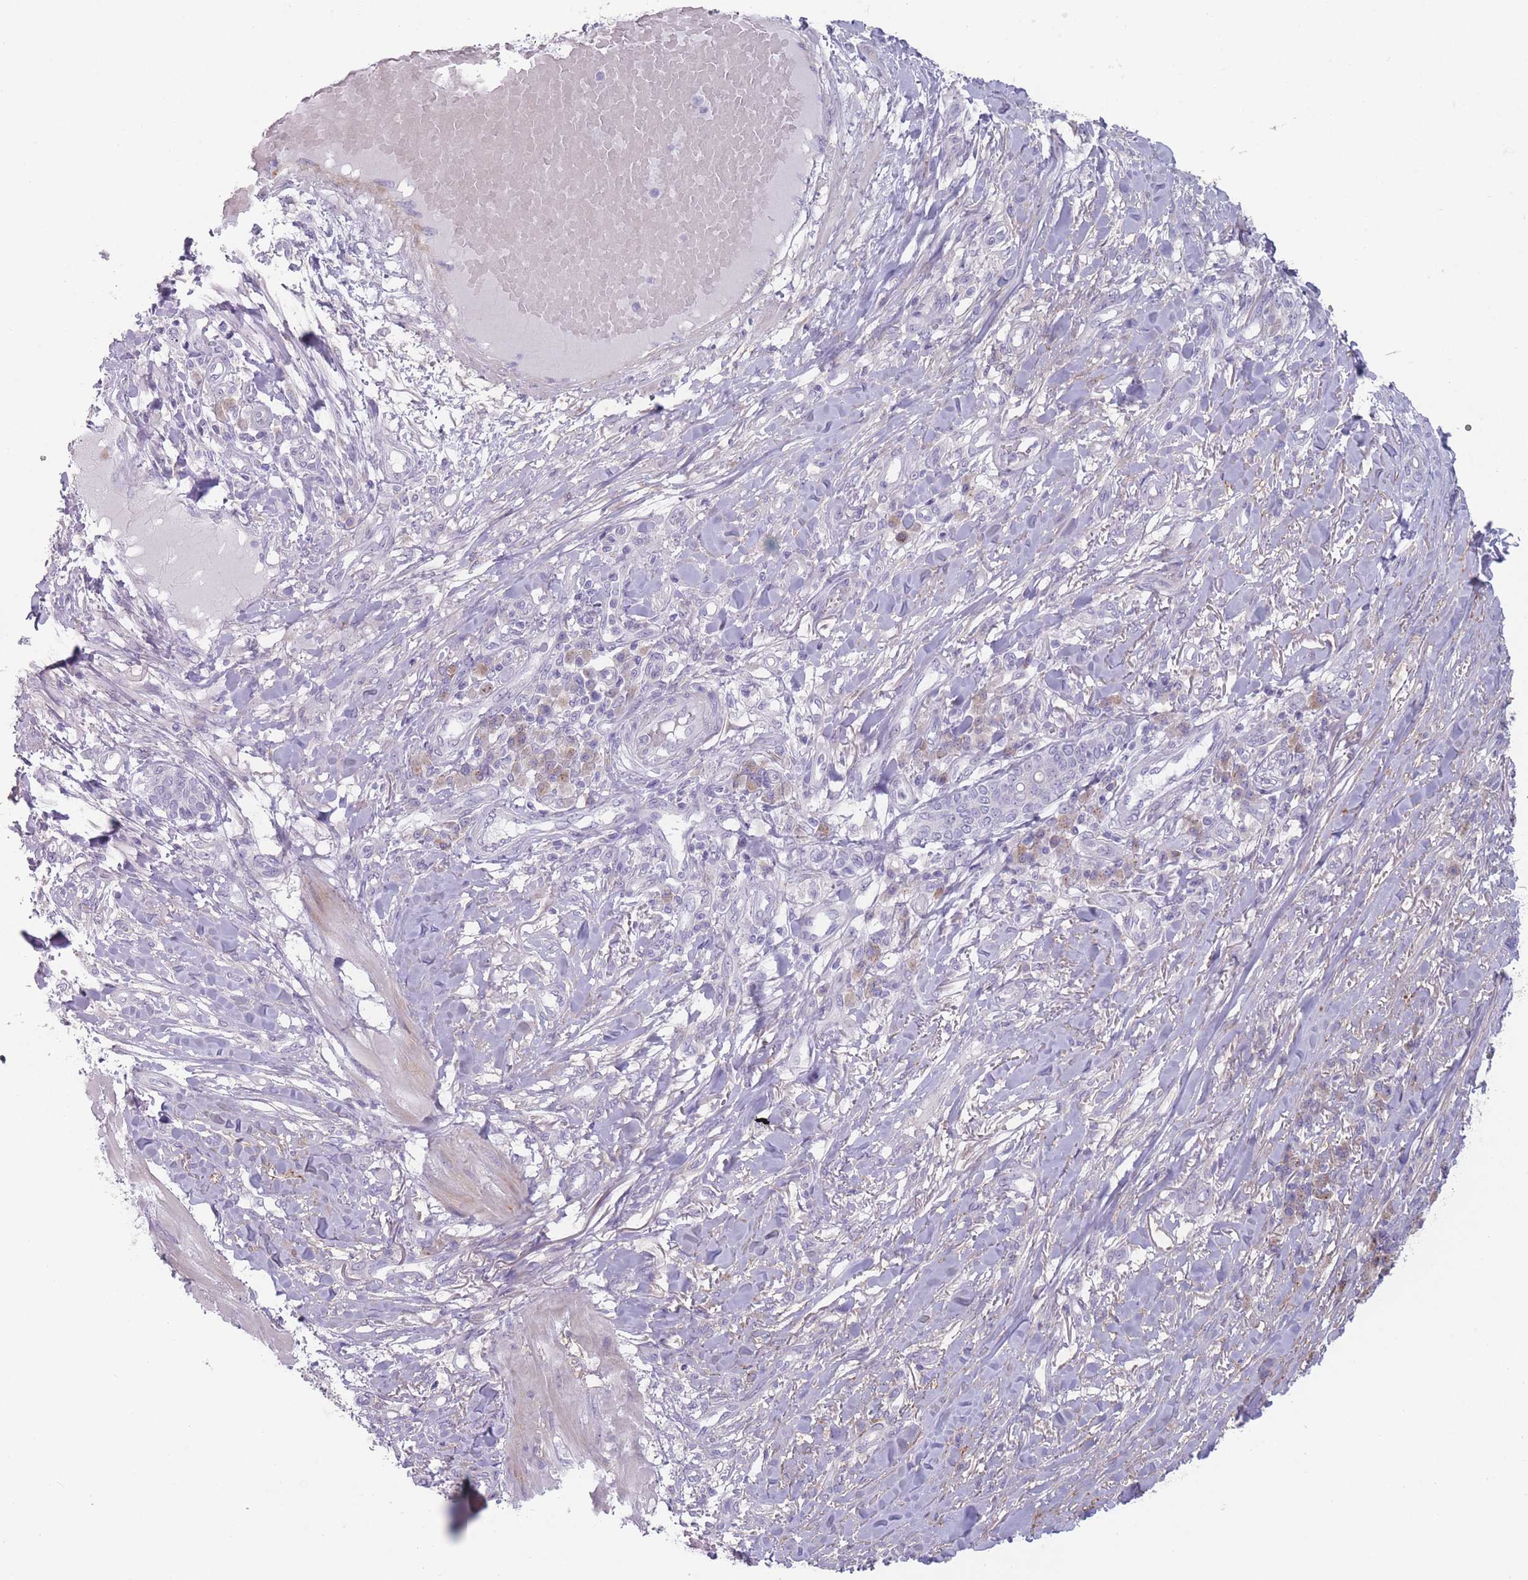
{"staining": {"intensity": "negative", "quantity": "none", "location": "none"}, "tissue": "melanoma", "cell_type": "Tumor cells", "image_type": "cancer", "snomed": [{"axis": "morphology", "description": "Malignant melanoma, NOS"}, {"axis": "topography", "description": "Skin"}], "caption": "Protein analysis of melanoma demonstrates no significant staining in tumor cells.", "gene": "PAIP2B", "patient": {"sex": "female", "age": 66}}